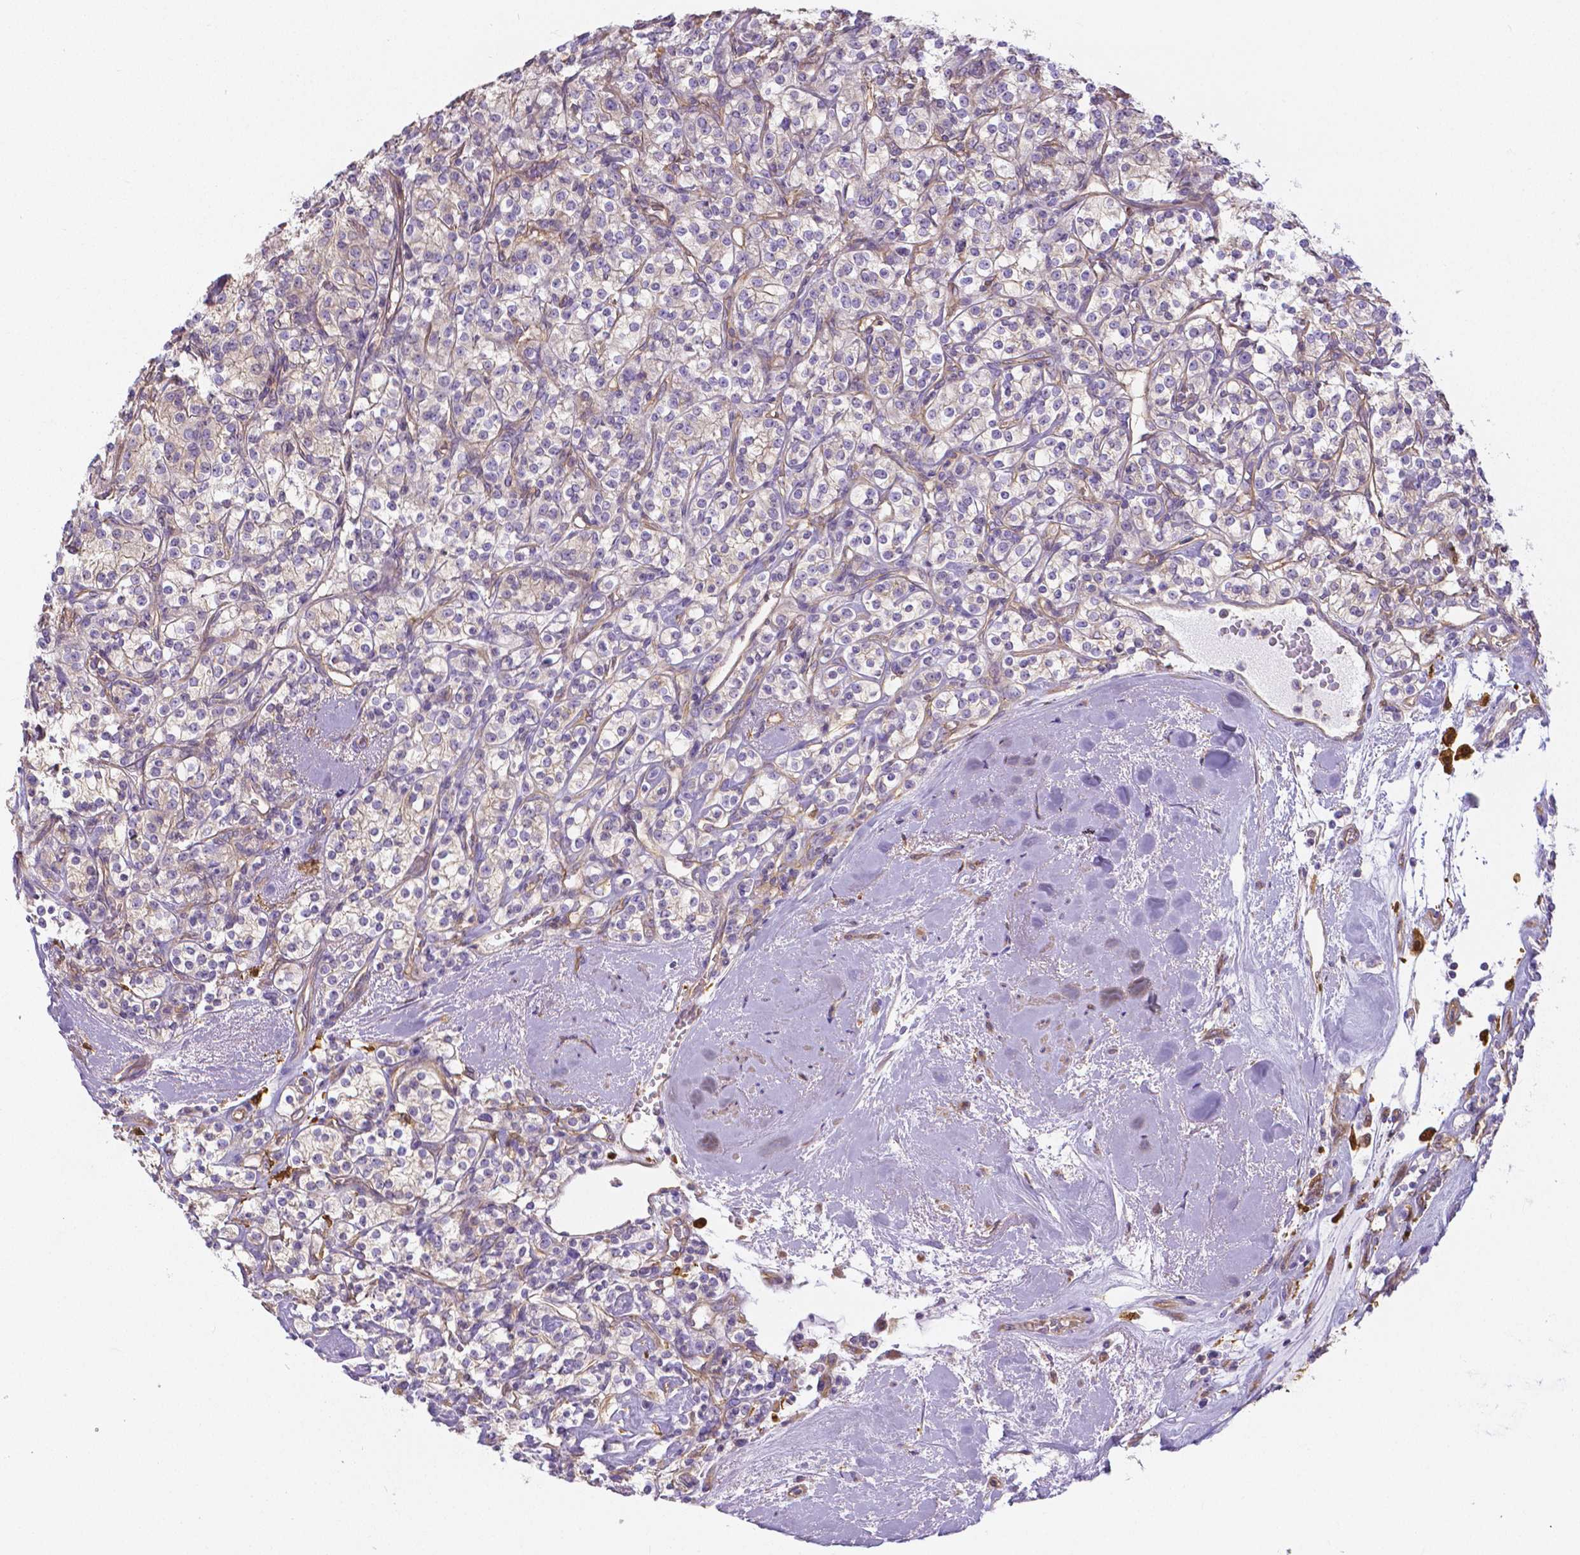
{"staining": {"intensity": "negative", "quantity": "none", "location": "none"}, "tissue": "renal cancer", "cell_type": "Tumor cells", "image_type": "cancer", "snomed": [{"axis": "morphology", "description": "Adenocarcinoma, NOS"}, {"axis": "topography", "description": "Kidney"}], "caption": "Micrograph shows no protein staining in tumor cells of renal adenocarcinoma tissue.", "gene": "CRMP1", "patient": {"sex": "male", "age": 77}}